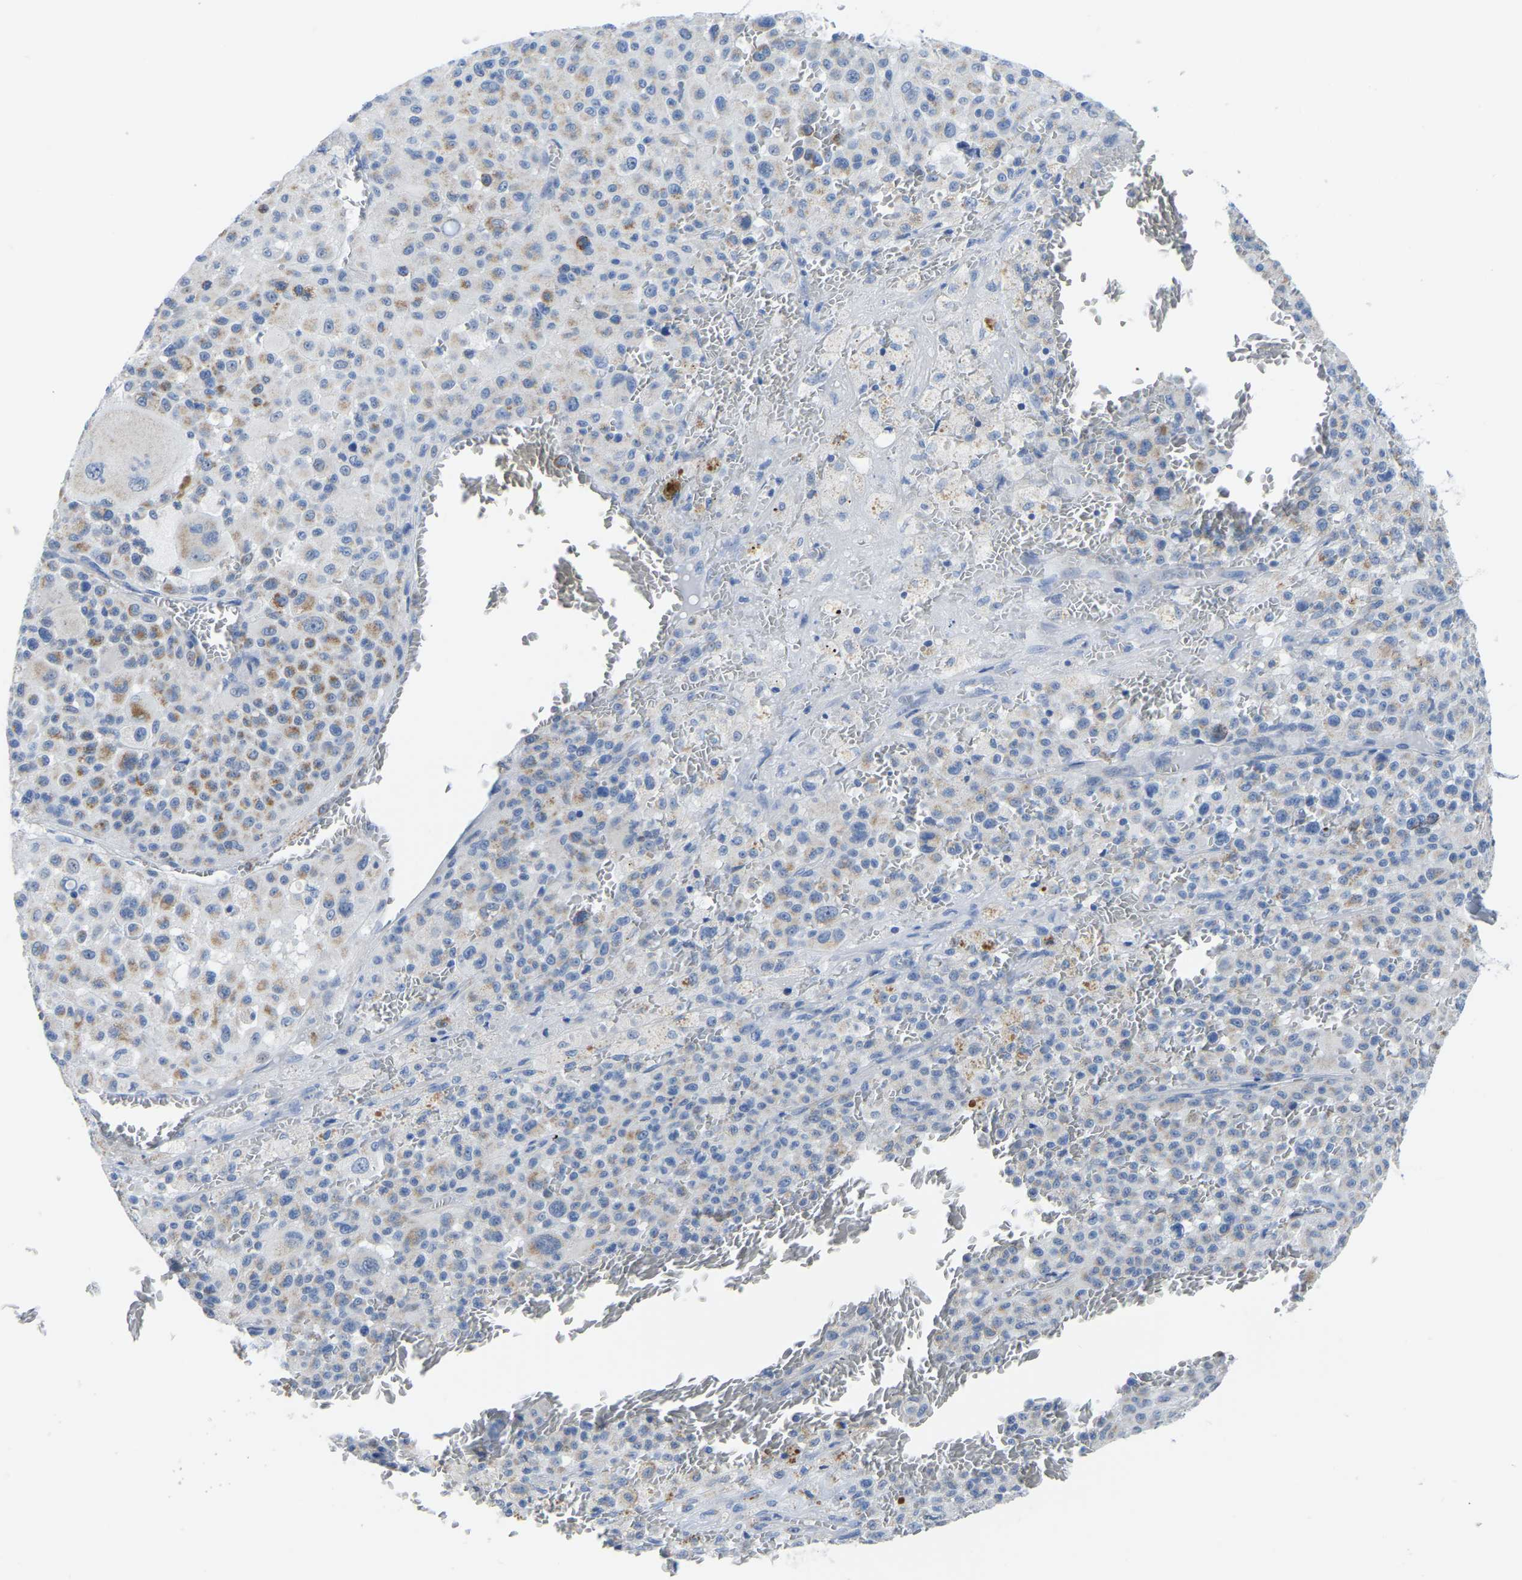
{"staining": {"intensity": "moderate", "quantity": "<25%", "location": "cytoplasmic/membranous"}, "tissue": "melanoma", "cell_type": "Tumor cells", "image_type": "cancer", "snomed": [{"axis": "morphology", "description": "Malignant melanoma, Metastatic site"}, {"axis": "topography", "description": "Skin"}], "caption": "Tumor cells show low levels of moderate cytoplasmic/membranous expression in about <25% of cells in melanoma. Immunohistochemistry stains the protein of interest in brown and the nuclei are stained blue.", "gene": "ETFA", "patient": {"sex": "female", "age": 74}}